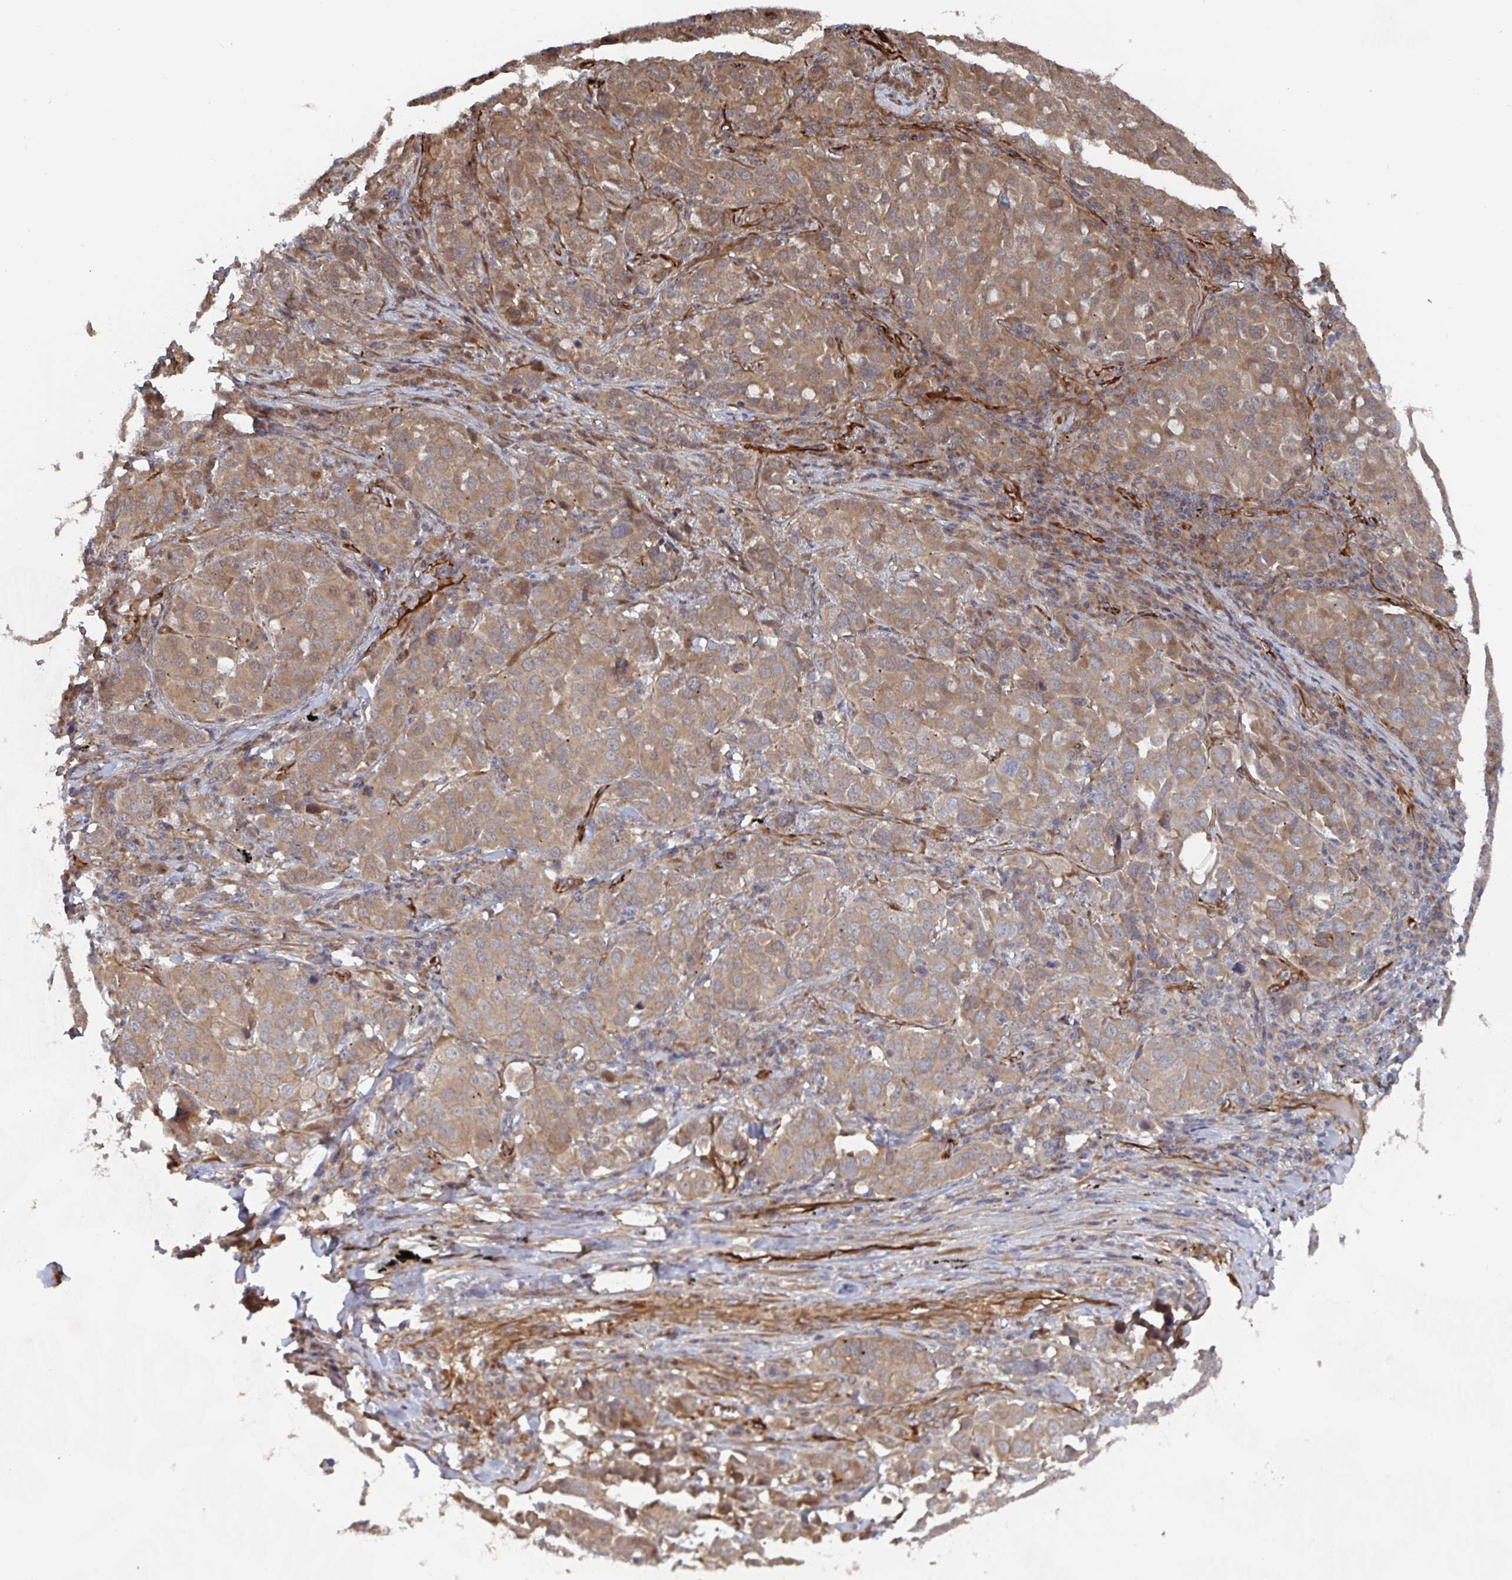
{"staining": {"intensity": "weak", "quantity": "25%-75%", "location": "cytoplasmic/membranous"}, "tissue": "lung cancer", "cell_type": "Tumor cells", "image_type": "cancer", "snomed": [{"axis": "morphology", "description": "Adenocarcinoma, NOS"}, {"axis": "morphology", "description": "Adenocarcinoma, metastatic, NOS"}, {"axis": "topography", "description": "Lymph node"}, {"axis": "topography", "description": "Lung"}], "caption": "Immunohistochemistry (IHC) micrograph of neoplastic tissue: human adenocarcinoma (lung) stained using IHC shows low levels of weak protein expression localized specifically in the cytoplasmic/membranous of tumor cells, appearing as a cytoplasmic/membranous brown color.", "gene": "DVL3", "patient": {"sex": "female", "age": 65}}